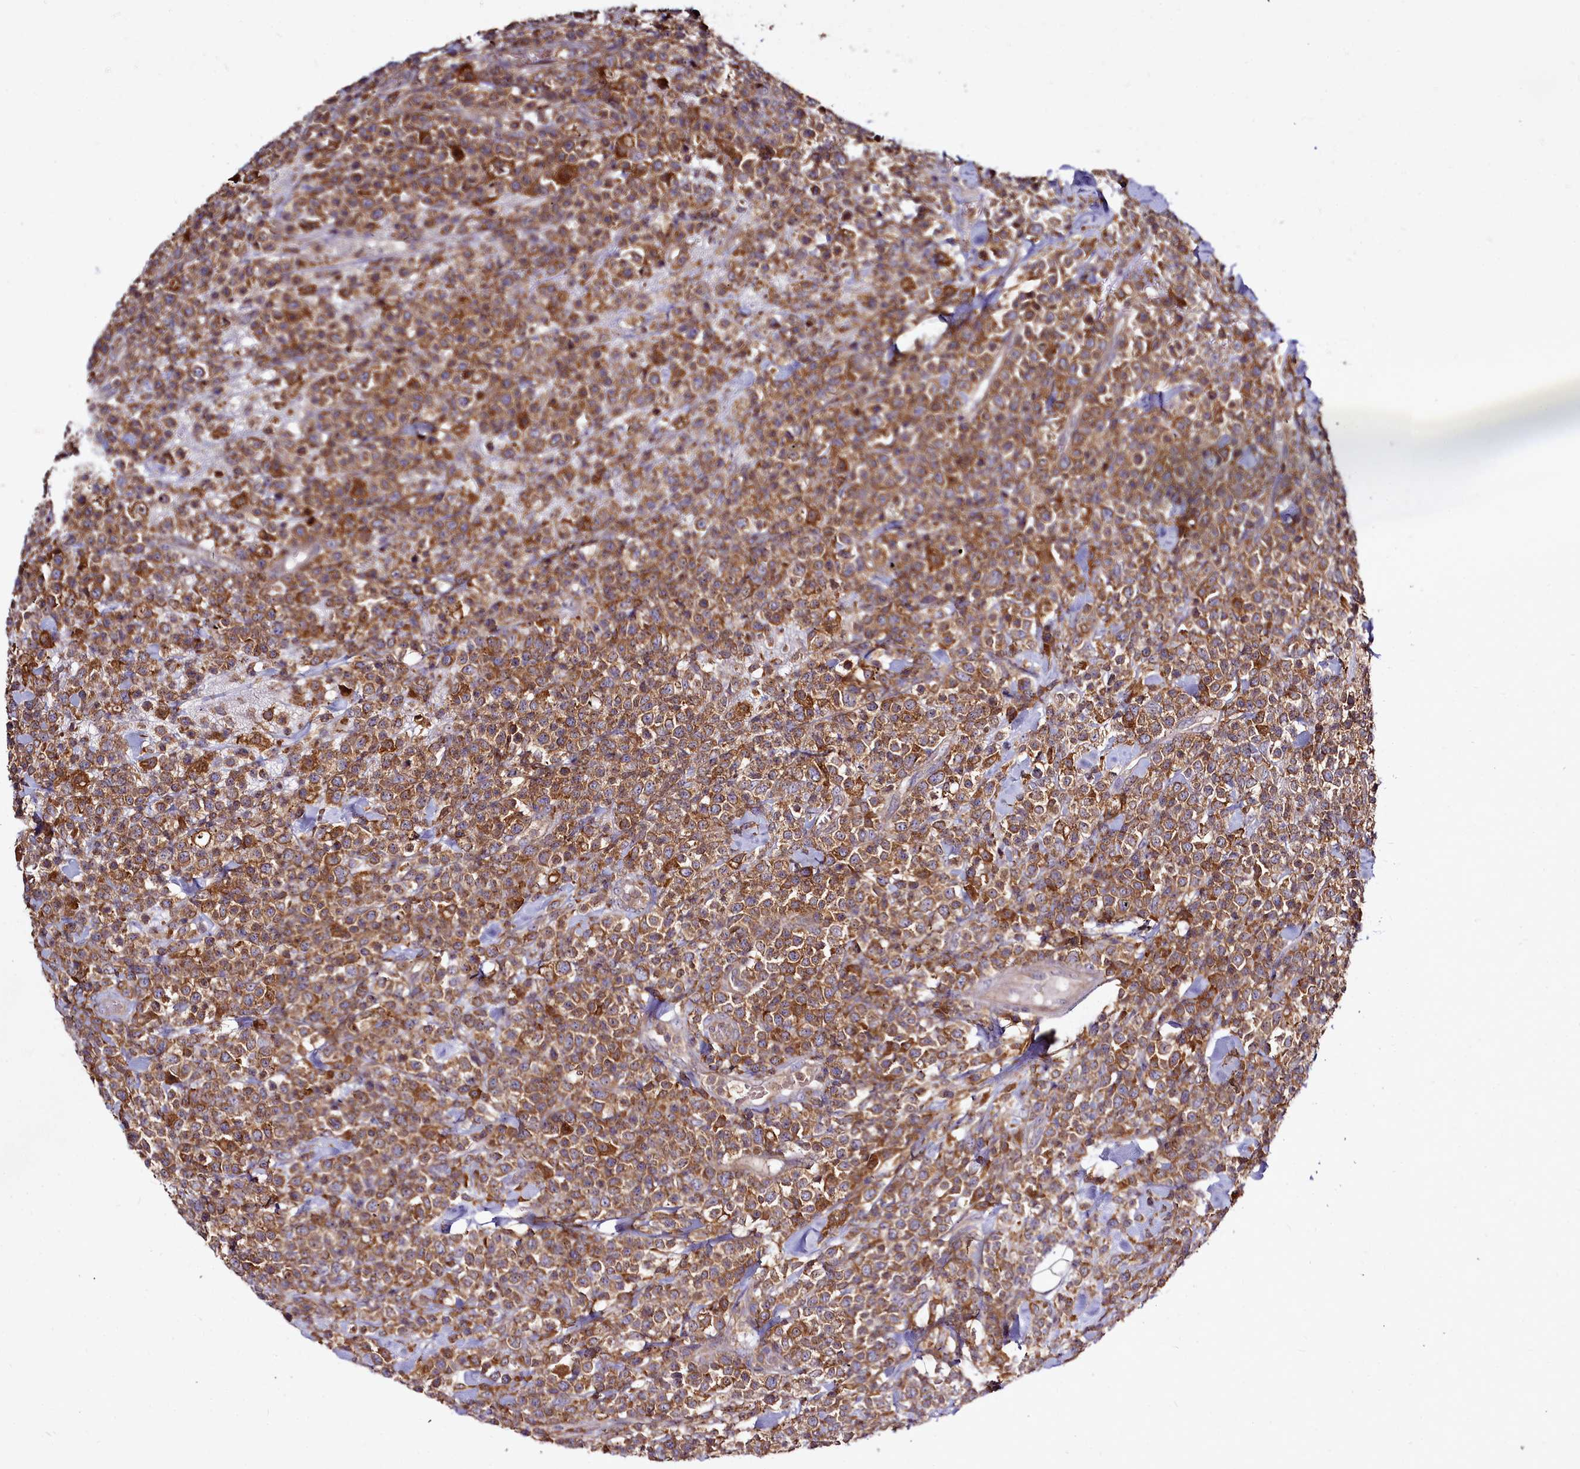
{"staining": {"intensity": "moderate", "quantity": ">75%", "location": "cytoplasmic/membranous"}, "tissue": "lymphoma", "cell_type": "Tumor cells", "image_type": "cancer", "snomed": [{"axis": "morphology", "description": "Malignant lymphoma, non-Hodgkin's type, High grade"}, {"axis": "topography", "description": "Colon"}], "caption": "Immunohistochemistry (IHC) photomicrograph of lymphoma stained for a protein (brown), which reveals medium levels of moderate cytoplasmic/membranous positivity in about >75% of tumor cells.", "gene": "NCKAP1L", "patient": {"sex": "female", "age": 53}}